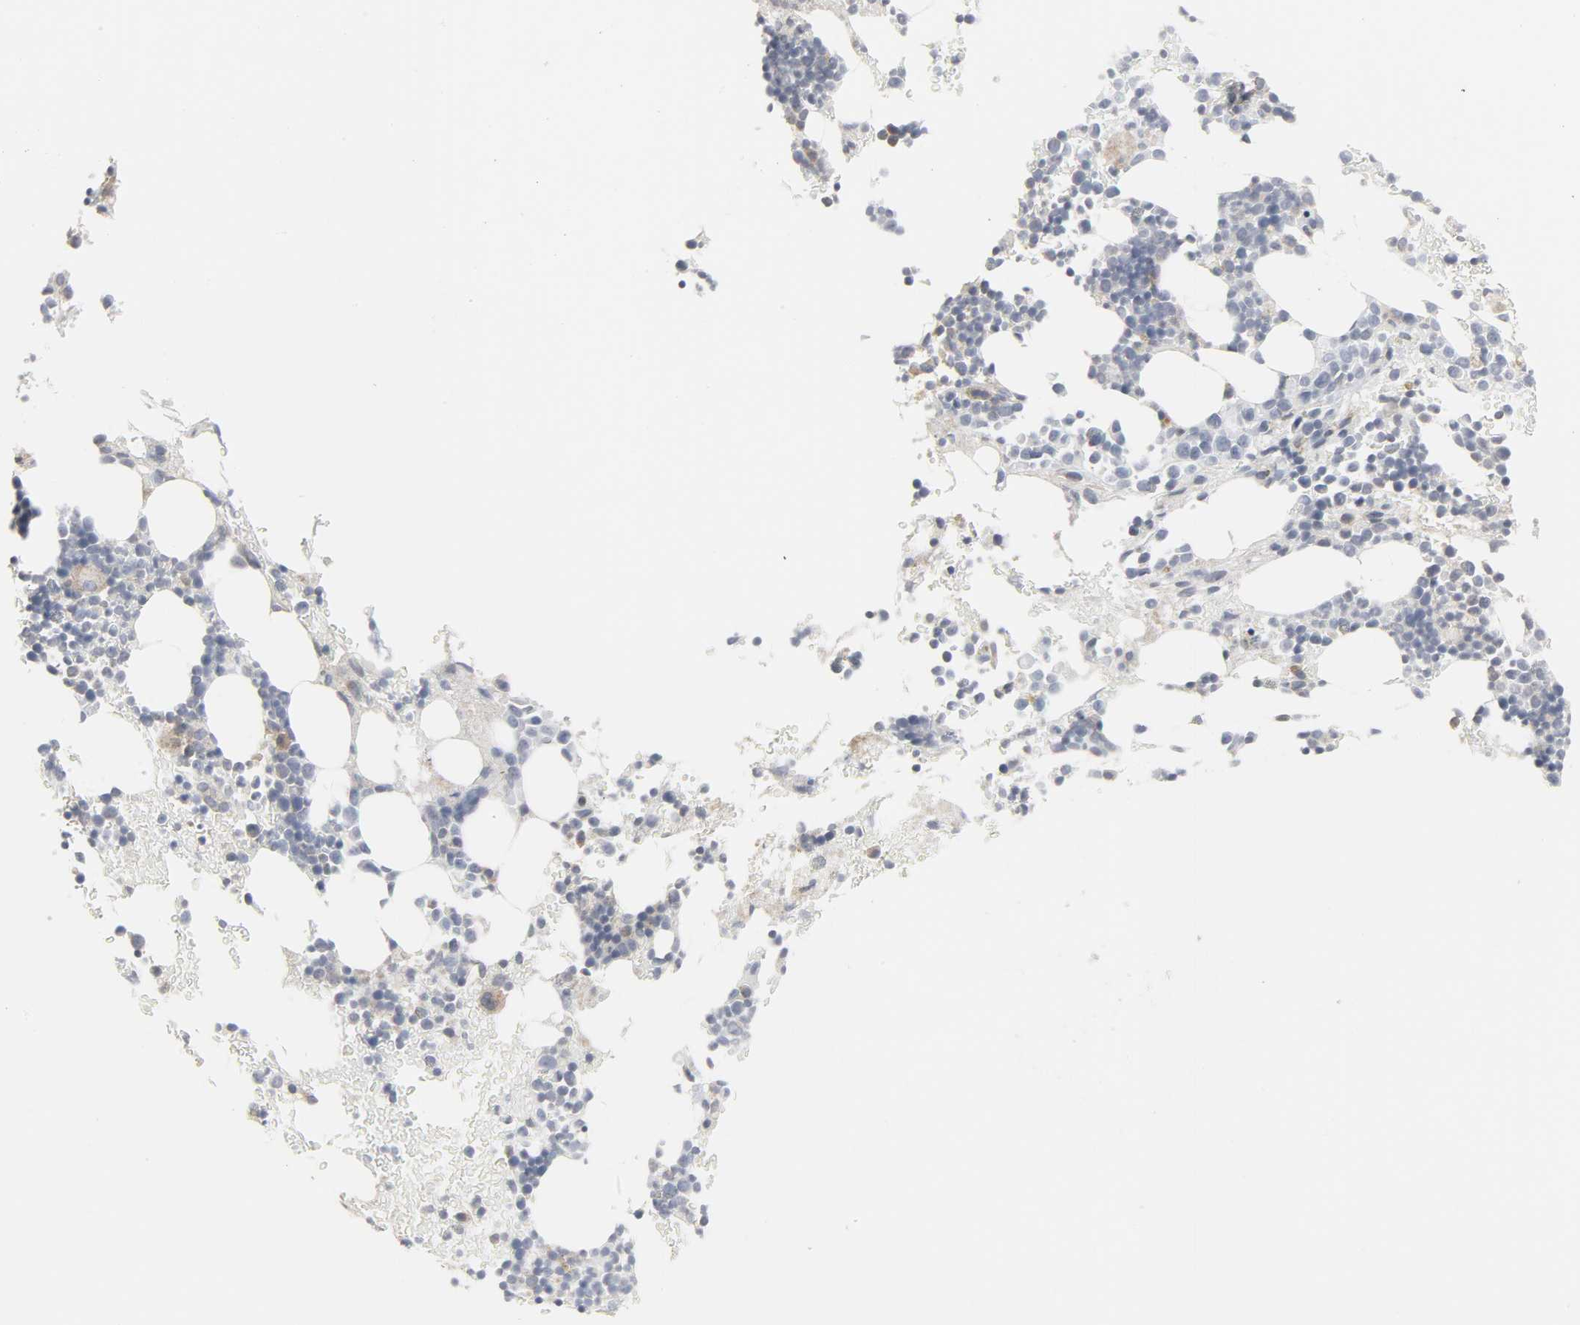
{"staining": {"intensity": "moderate", "quantity": "<25%", "location": "cytoplasmic/membranous"}, "tissue": "bone marrow", "cell_type": "Hematopoietic cells", "image_type": "normal", "snomed": [{"axis": "morphology", "description": "Normal tissue, NOS"}, {"axis": "topography", "description": "Bone marrow"}], "caption": "The photomicrograph demonstrates staining of unremarkable bone marrow, revealing moderate cytoplasmic/membranous protein positivity (brown color) within hematopoietic cells. The staining was performed using DAB (3,3'-diaminobenzidine) to visualize the protein expression in brown, while the nuclei were stained in blue with hematoxylin (Magnification: 20x).", "gene": "CLIP1", "patient": {"sex": "male", "age": 17}}